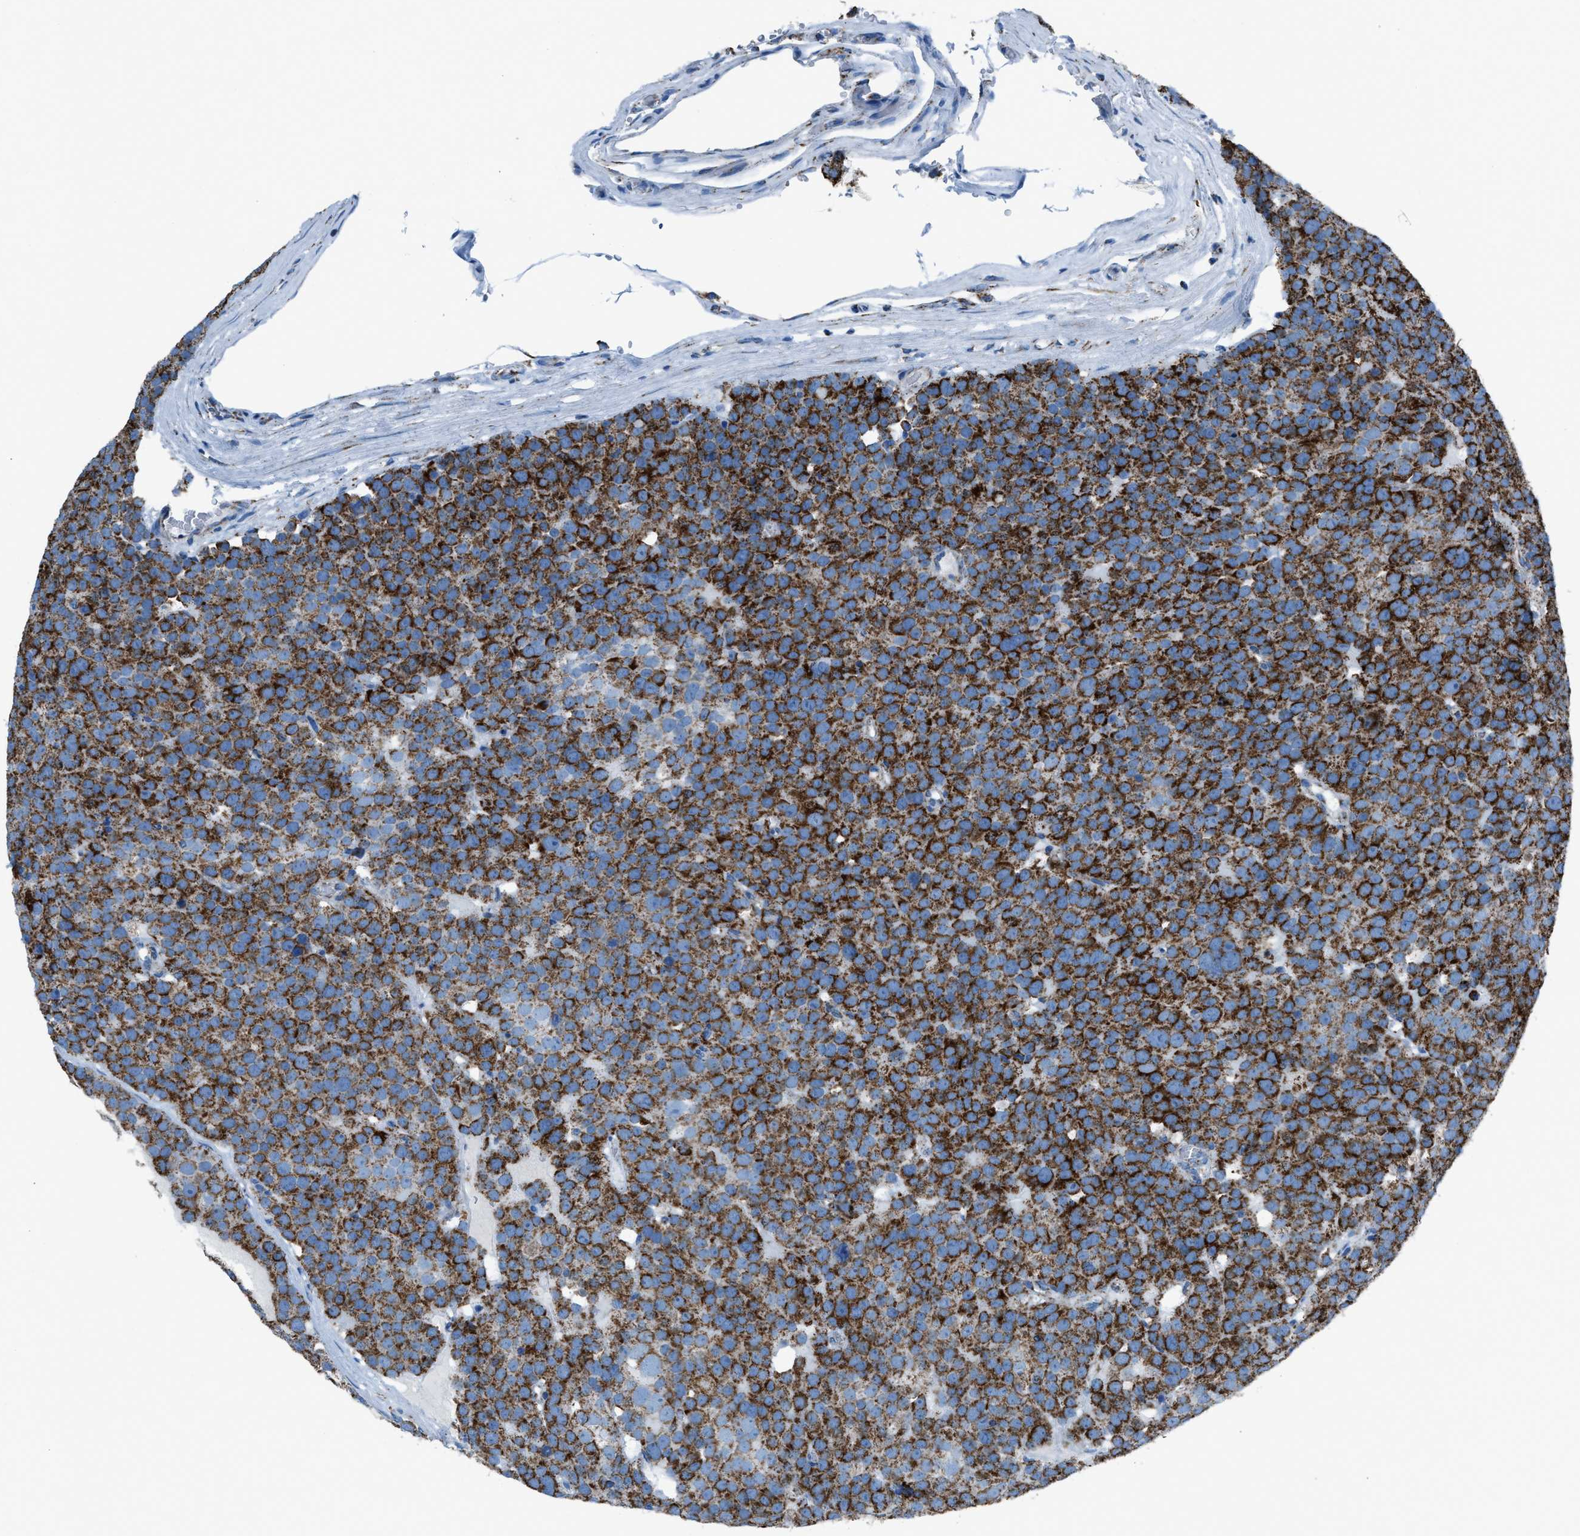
{"staining": {"intensity": "strong", "quantity": ">75%", "location": "cytoplasmic/membranous"}, "tissue": "testis cancer", "cell_type": "Tumor cells", "image_type": "cancer", "snomed": [{"axis": "morphology", "description": "Seminoma, NOS"}, {"axis": "topography", "description": "Testis"}], "caption": "Immunohistochemistry (IHC) (DAB (3,3'-diaminobenzidine)) staining of seminoma (testis) displays strong cytoplasmic/membranous protein staining in approximately >75% of tumor cells.", "gene": "MDH2", "patient": {"sex": "male", "age": 71}}